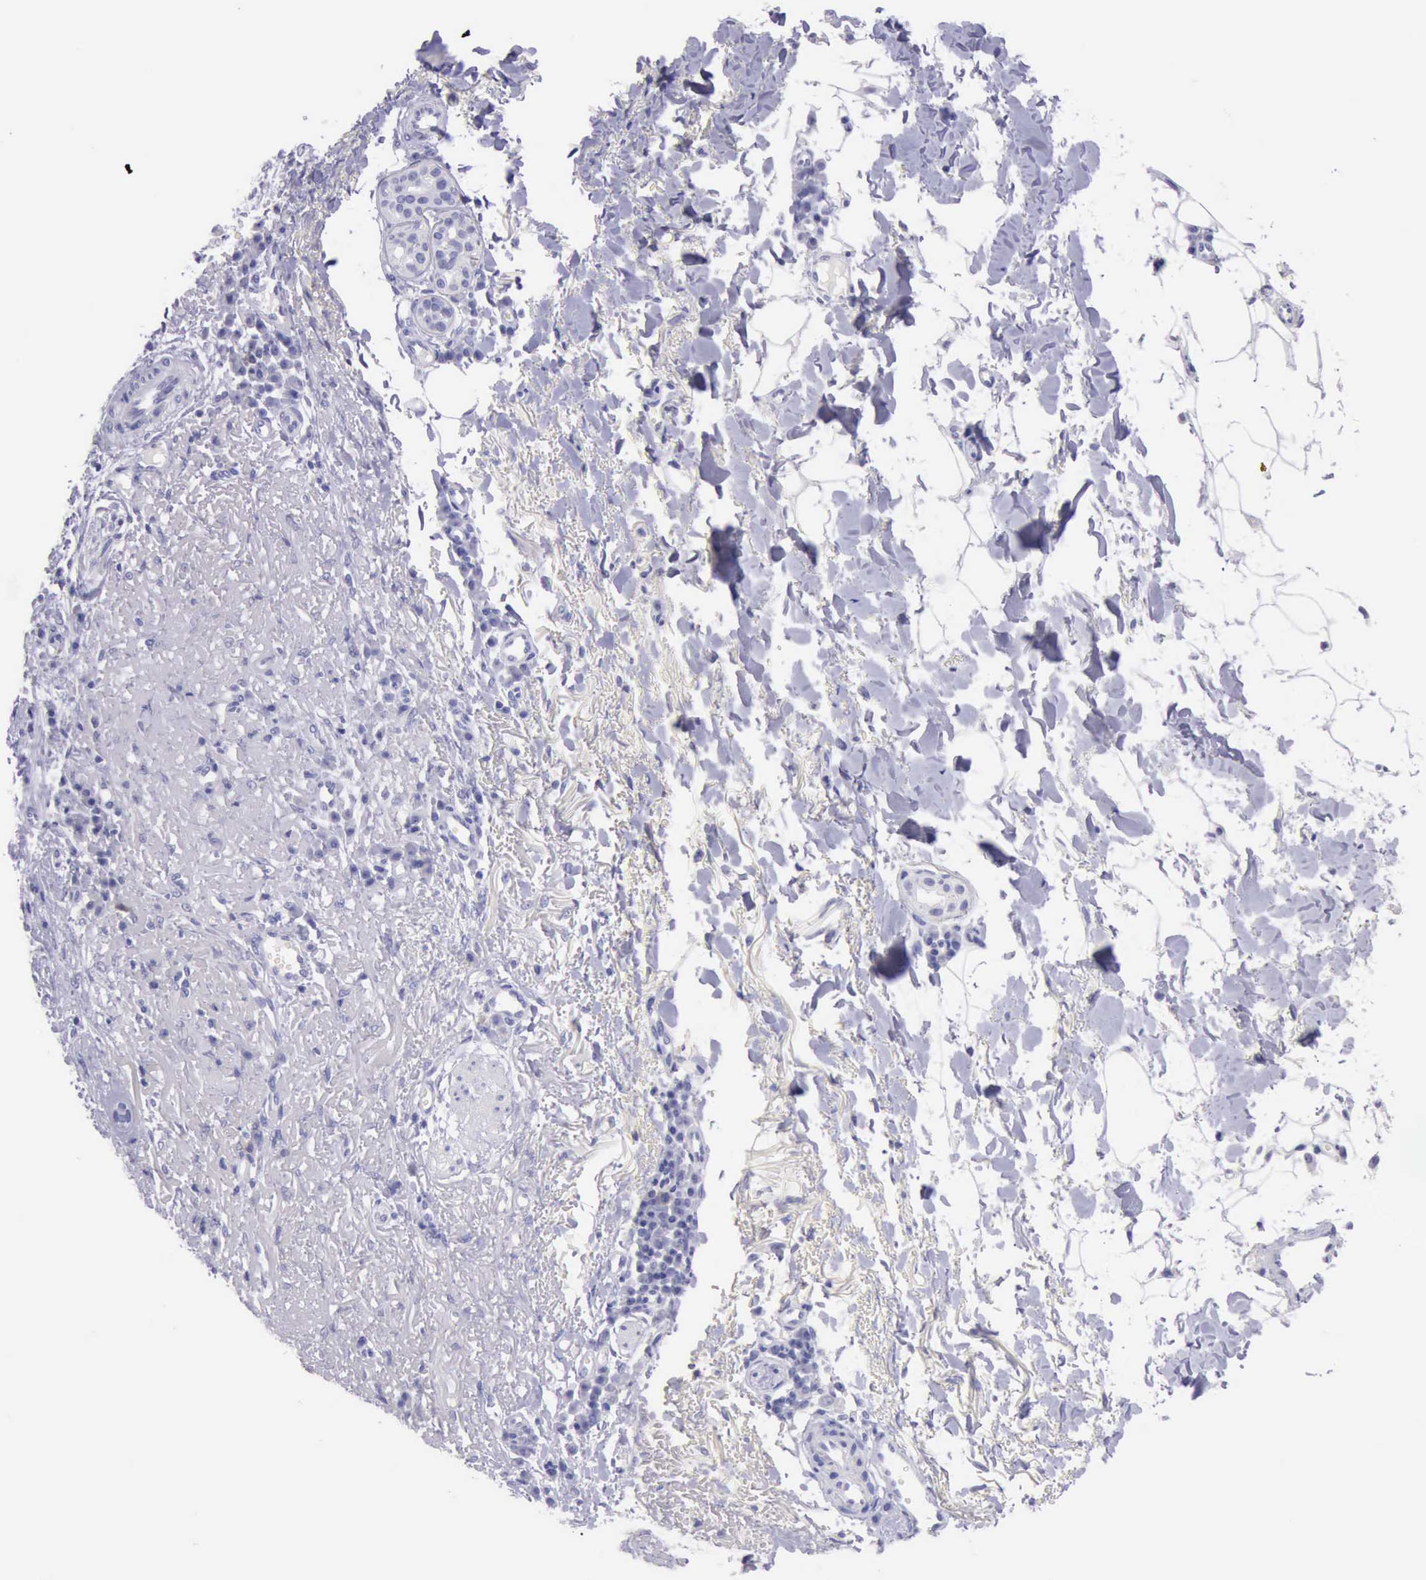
{"staining": {"intensity": "negative", "quantity": "none", "location": "none"}, "tissue": "skin cancer", "cell_type": "Tumor cells", "image_type": "cancer", "snomed": [{"axis": "morphology", "description": "Basal cell carcinoma"}, {"axis": "topography", "description": "Skin"}], "caption": "DAB (3,3'-diaminobenzidine) immunohistochemical staining of skin cancer (basal cell carcinoma) demonstrates no significant expression in tumor cells. (Brightfield microscopy of DAB IHC at high magnification).", "gene": "LRFN5", "patient": {"sex": "female", "age": 89}}